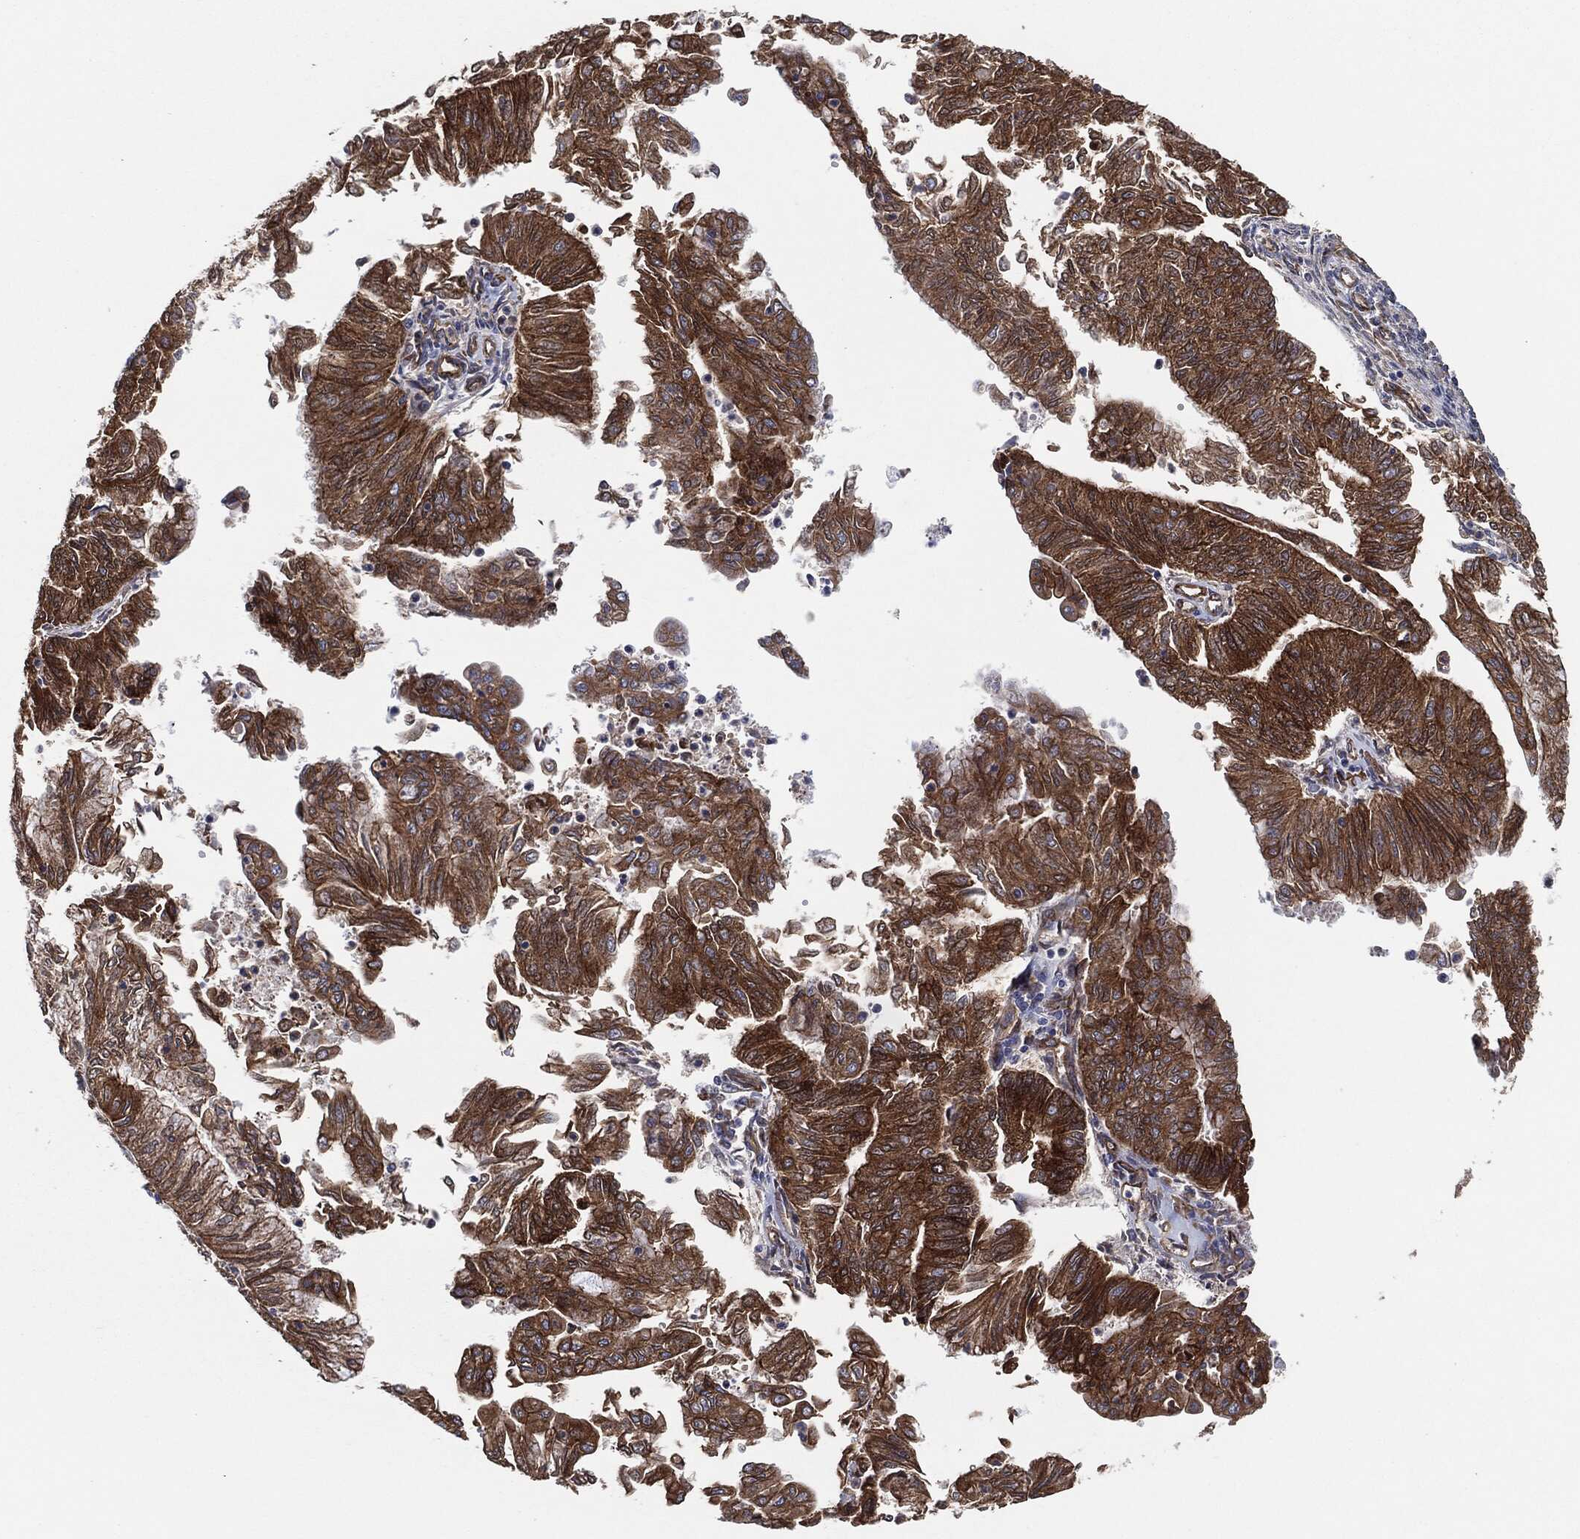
{"staining": {"intensity": "strong", "quantity": "25%-75%", "location": "cytoplasmic/membranous"}, "tissue": "endometrial cancer", "cell_type": "Tumor cells", "image_type": "cancer", "snomed": [{"axis": "morphology", "description": "Adenocarcinoma, NOS"}, {"axis": "topography", "description": "Endometrium"}], "caption": "Immunohistochemistry (DAB) staining of endometrial cancer (adenocarcinoma) shows strong cytoplasmic/membranous protein expression in about 25%-75% of tumor cells. (brown staining indicates protein expression, while blue staining denotes nuclei).", "gene": "CTNNA1", "patient": {"sex": "female", "age": 59}}